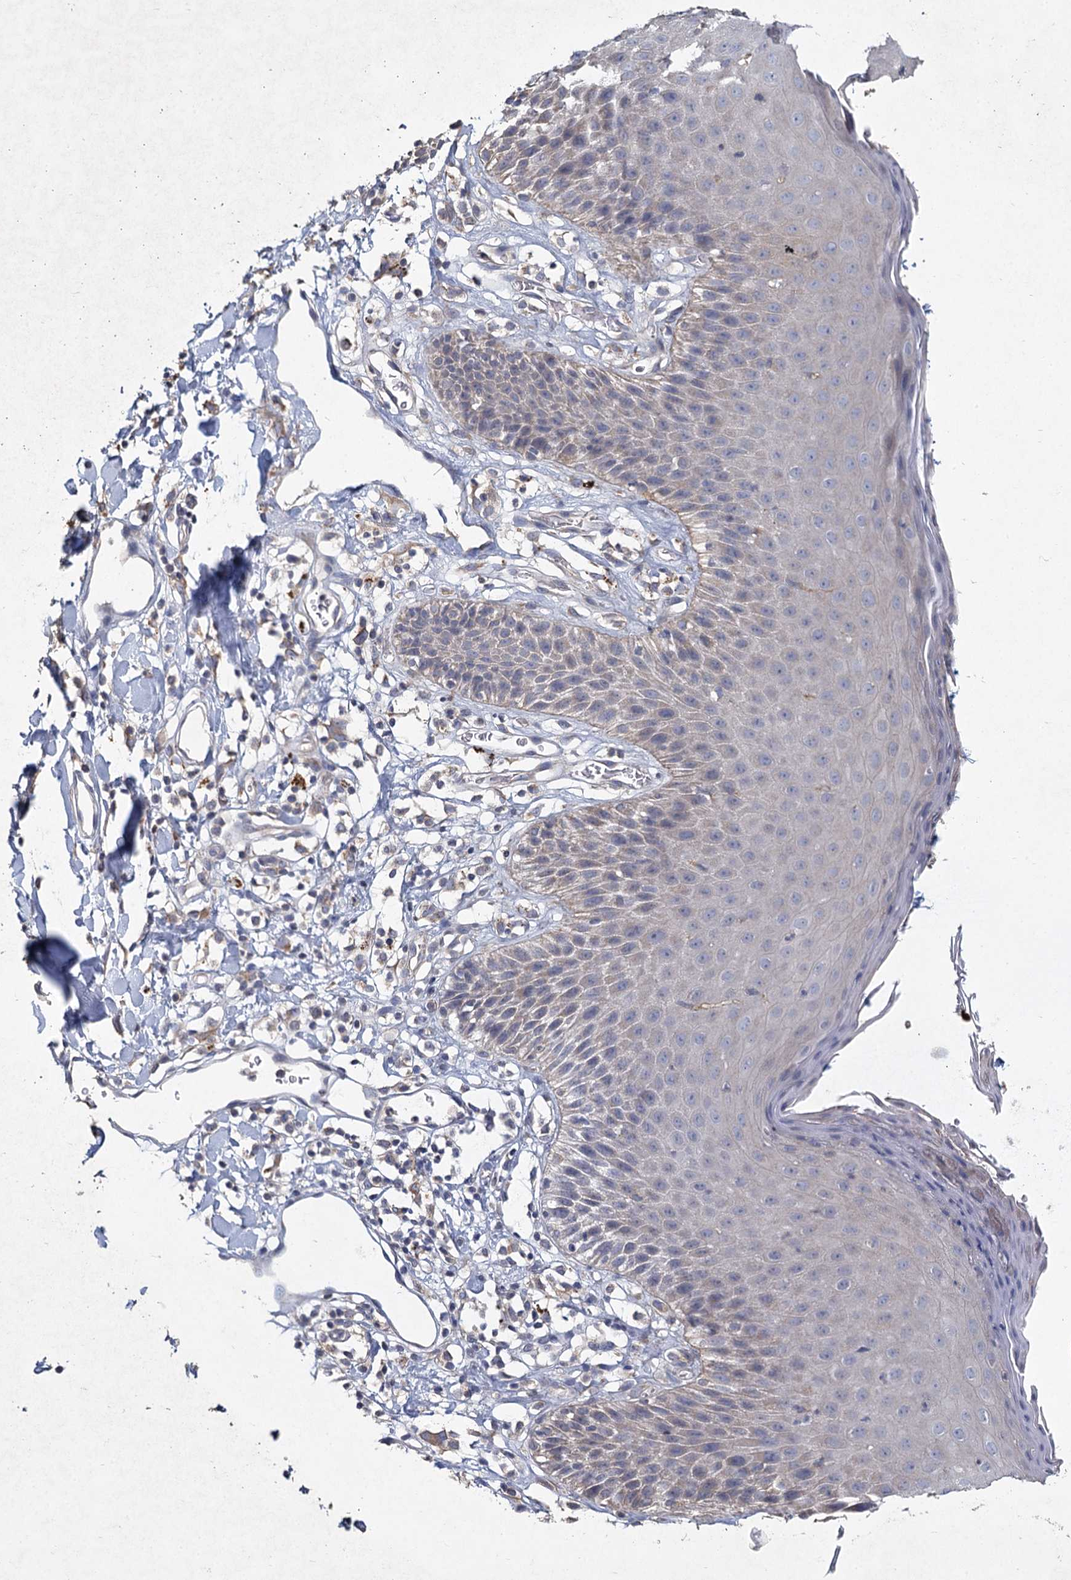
{"staining": {"intensity": "moderate", "quantity": "<25%", "location": "cytoplasmic/membranous"}, "tissue": "skin", "cell_type": "Epidermal cells", "image_type": "normal", "snomed": [{"axis": "morphology", "description": "Normal tissue, NOS"}, {"axis": "topography", "description": "Vulva"}], "caption": "Skin was stained to show a protein in brown. There is low levels of moderate cytoplasmic/membranous staining in approximately <25% of epidermal cells. Using DAB (brown) and hematoxylin (blue) stains, captured at high magnification using brightfield microscopy.", "gene": "HES2", "patient": {"sex": "female", "age": 68}}